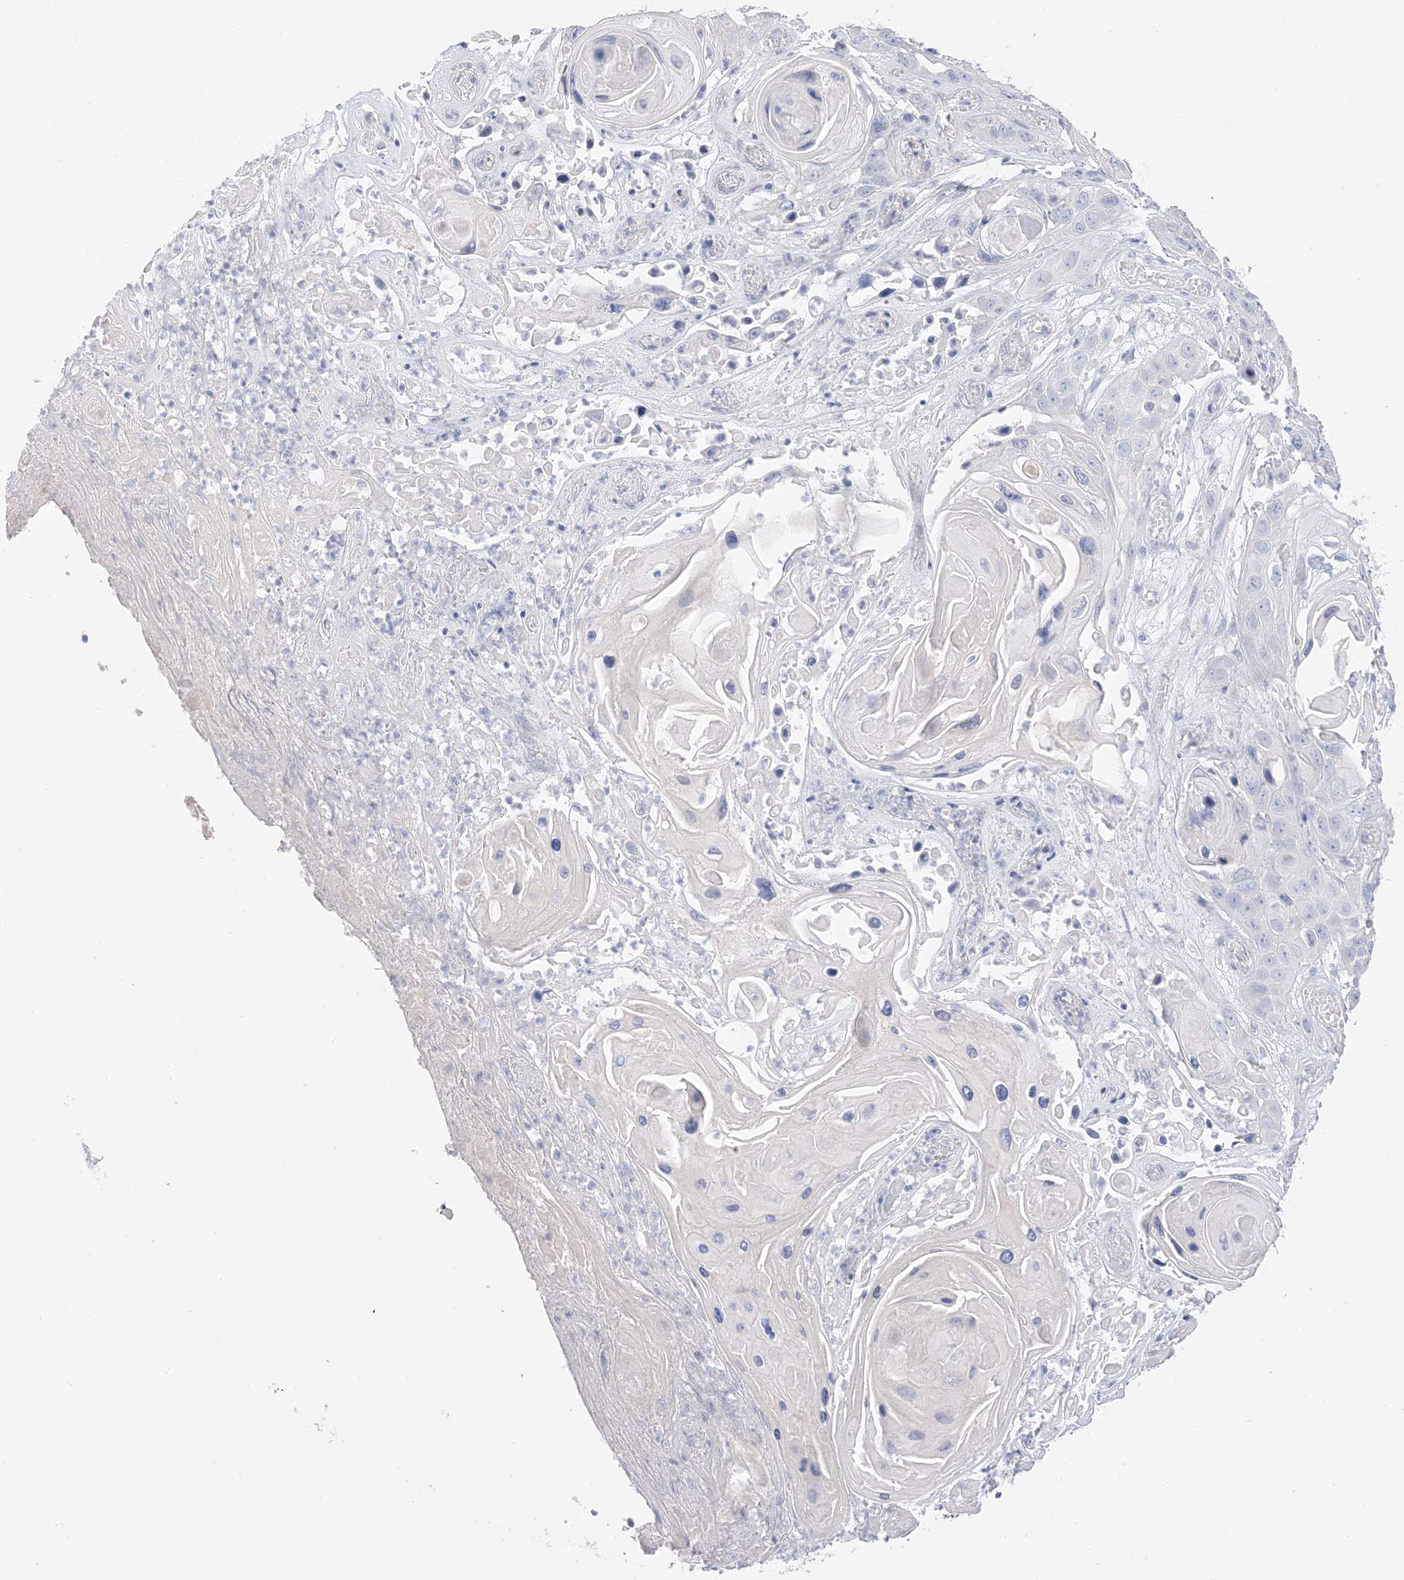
{"staining": {"intensity": "negative", "quantity": "none", "location": "none"}, "tissue": "skin cancer", "cell_type": "Tumor cells", "image_type": "cancer", "snomed": [{"axis": "morphology", "description": "Squamous cell carcinoma, NOS"}, {"axis": "topography", "description": "Skin"}], "caption": "Tumor cells show no significant protein expression in skin cancer.", "gene": "MUC17", "patient": {"sex": "male", "age": 55}}